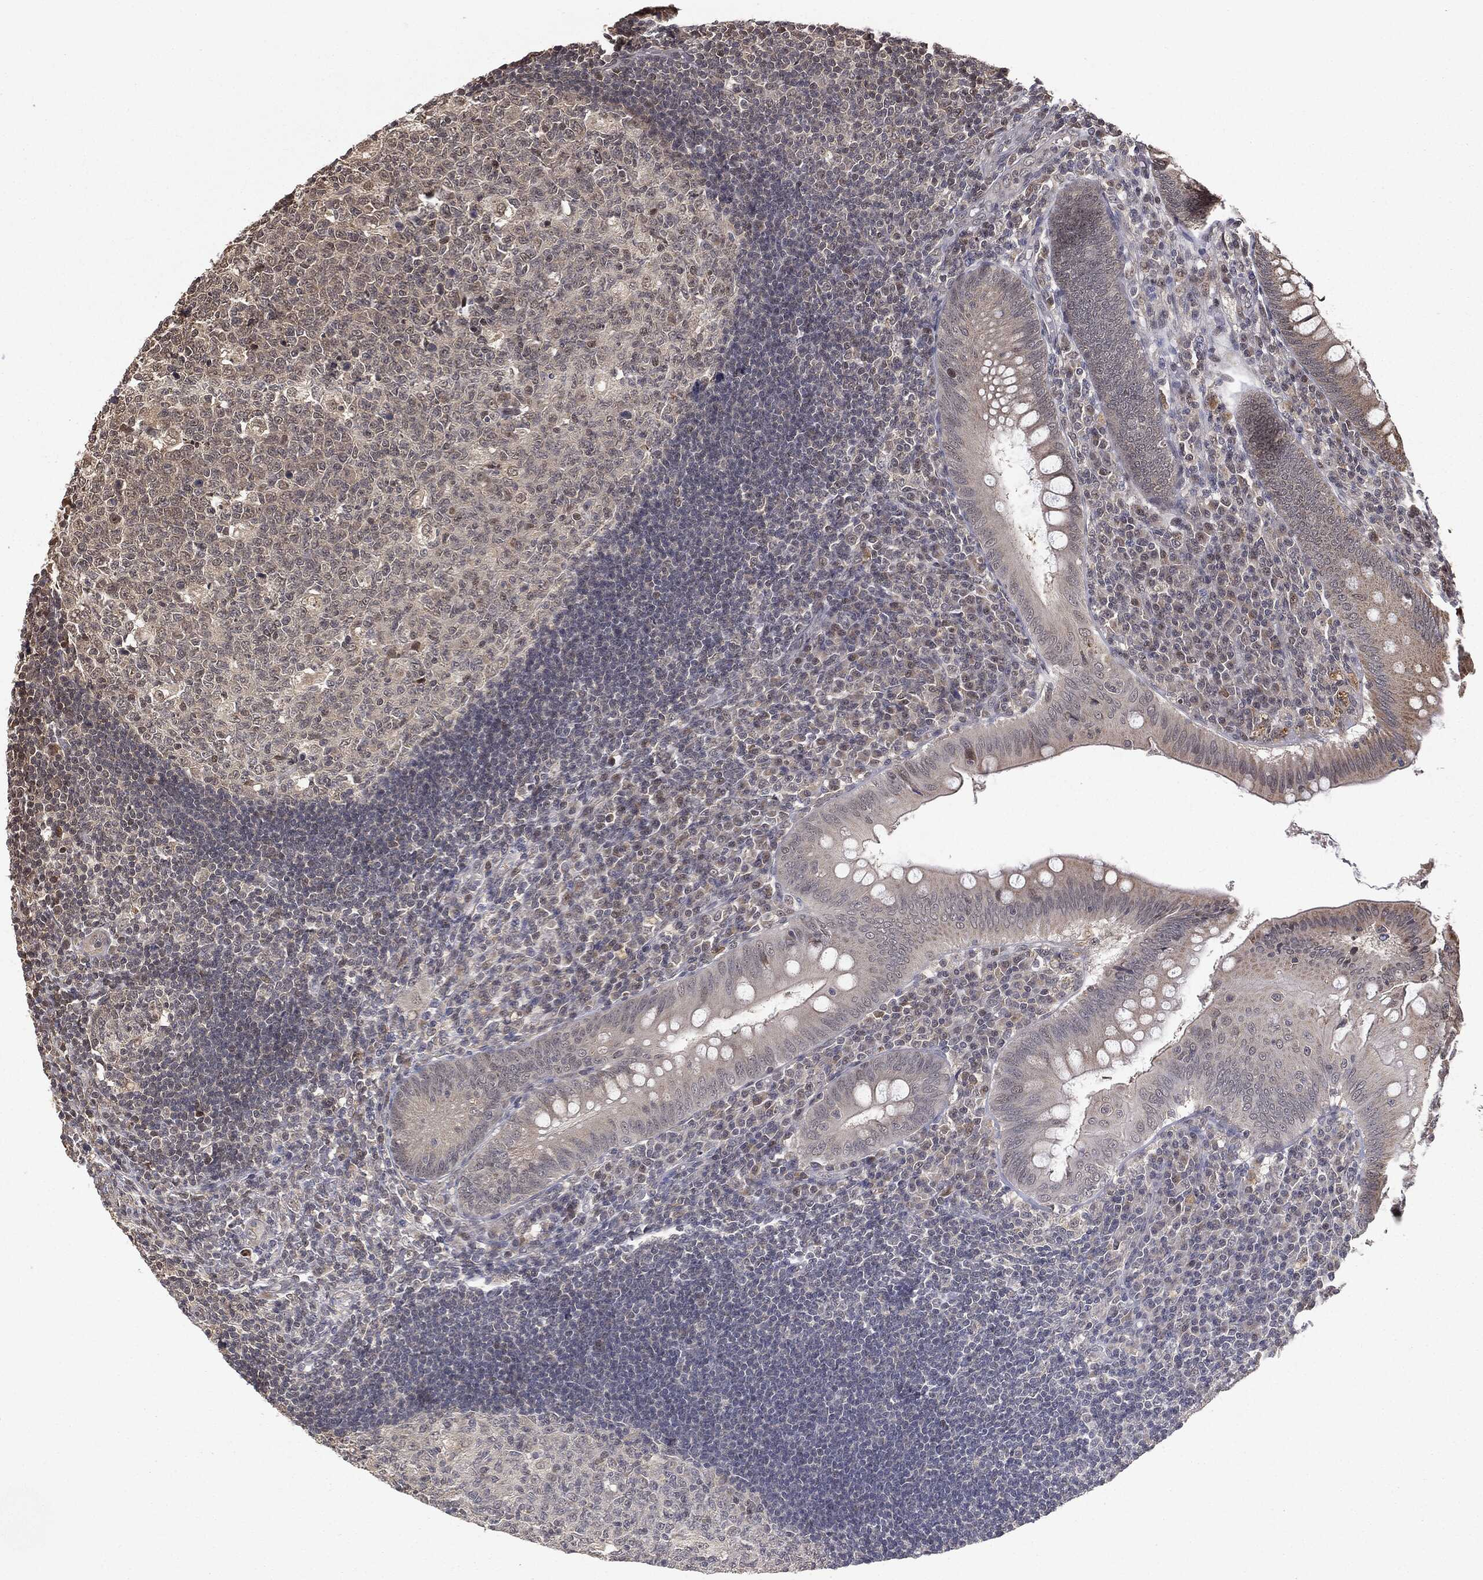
{"staining": {"intensity": "moderate", "quantity": "<25%", "location": "cytoplasmic/membranous,nuclear"}, "tissue": "appendix", "cell_type": "Glandular cells", "image_type": "normal", "snomed": [{"axis": "morphology", "description": "Normal tissue, NOS"}, {"axis": "morphology", "description": "Inflammation, NOS"}, {"axis": "topography", "description": "Appendix"}], "caption": "IHC of benign appendix demonstrates low levels of moderate cytoplasmic/membranous,nuclear positivity in about <25% of glandular cells. (Stains: DAB (3,3'-diaminobenzidine) in brown, nuclei in blue, Microscopy: brightfield microscopy at high magnification).", "gene": "ZNHIT6", "patient": {"sex": "male", "age": 16}}